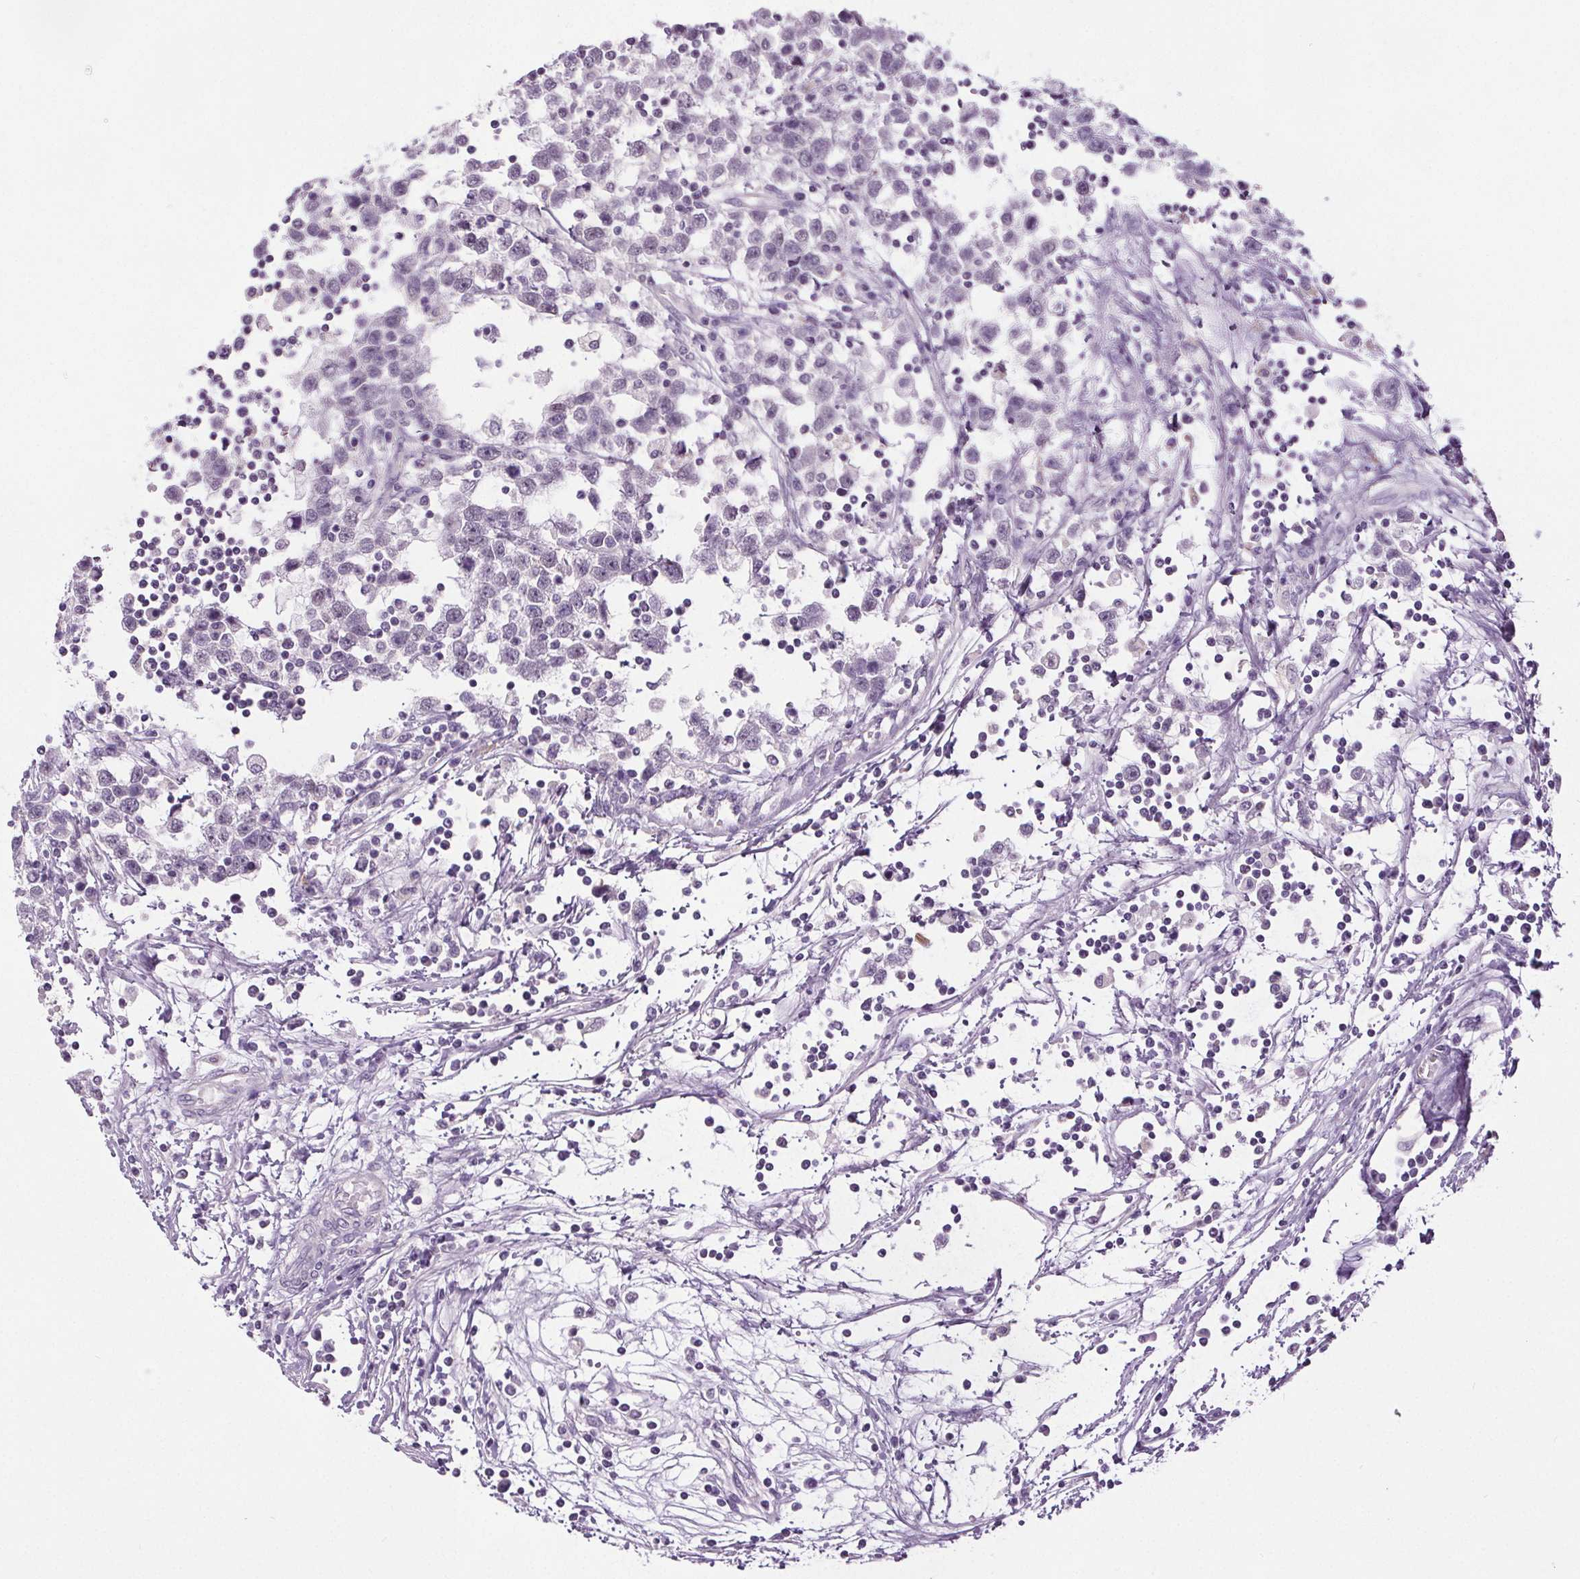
{"staining": {"intensity": "negative", "quantity": "none", "location": "none"}, "tissue": "testis cancer", "cell_type": "Tumor cells", "image_type": "cancer", "snomed": [{"axis": "morphology", "description": "Seminoma, NOS"}, {"axis": "topography", "description": "Testis"}], "caption": "This is an IHC image of testis seminoma. There is no expression in tumor cells.", "gene": "GPIHBP1", "patient": {"sex": "male", "age": 34}}